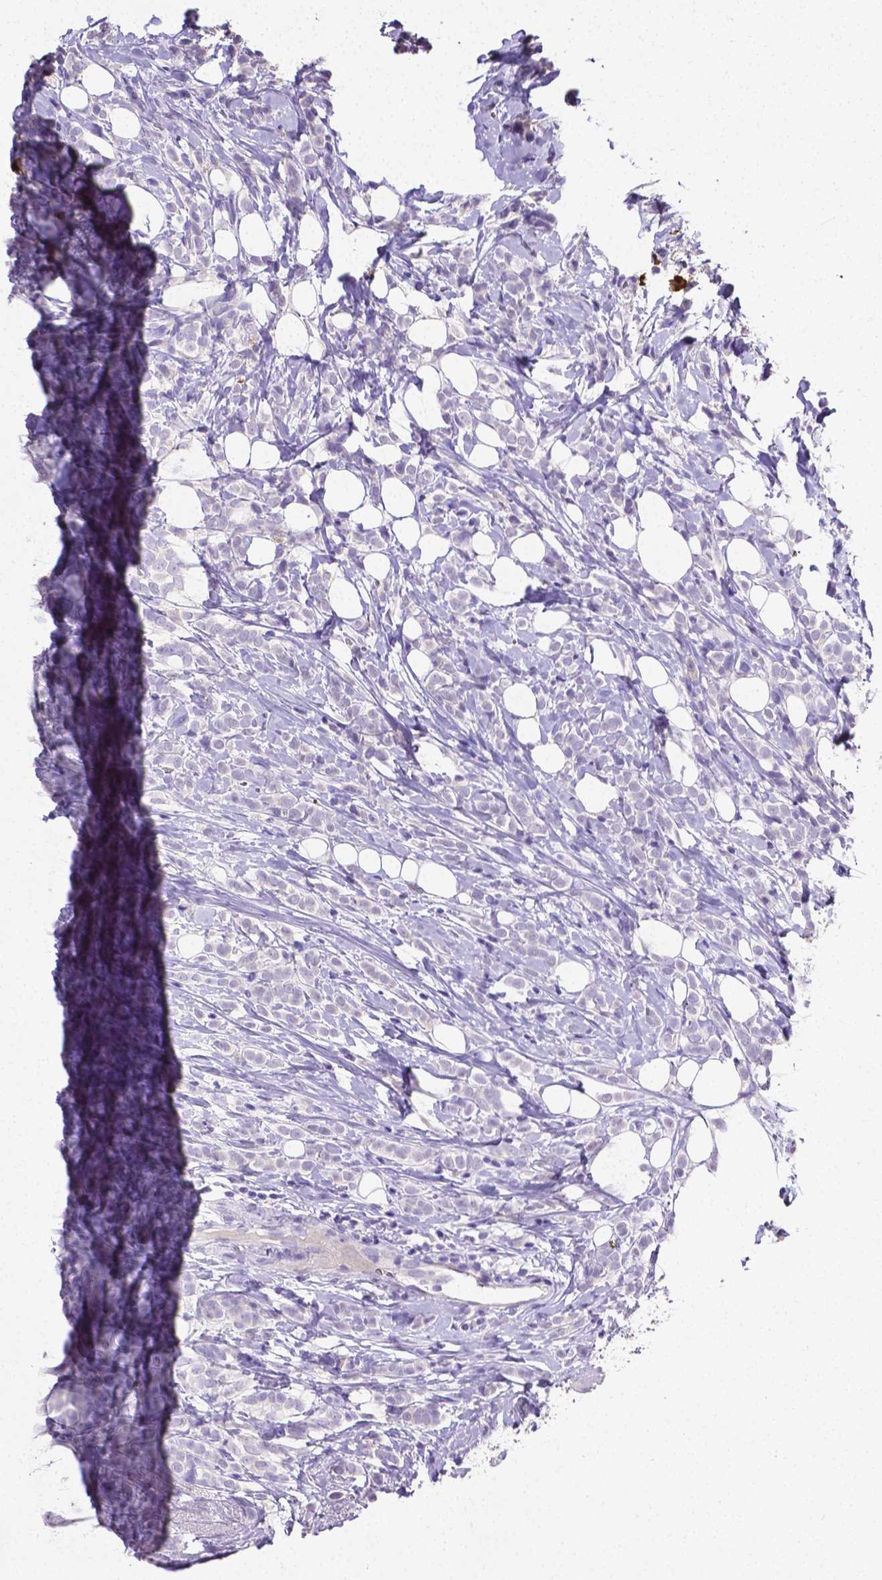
{"staining": {"intensity": "negative", "quantity": "none", "location": "none"}, "tissue": "breast cancer", "cell_type": "Tumor cells", "image_type": "cancer", "snomed": [{"axis": "morphology", "description": "Lobular carcinoma"}, {"axis": "topography", "description": "Breast"}], "caption": "A high-resolution histopathology image shows IHC staining of breast cancer, which shows no significant expression in tumor cells. (Stains: DAB (3,3'-diaminobenzidine) immunohistochemistry (IHC) with hematoxylin counter stain, Microscopy: brightfield microscopy at high magnification).", "gene": "MMP9", "patient": {"sex": "female", "age": 49}}